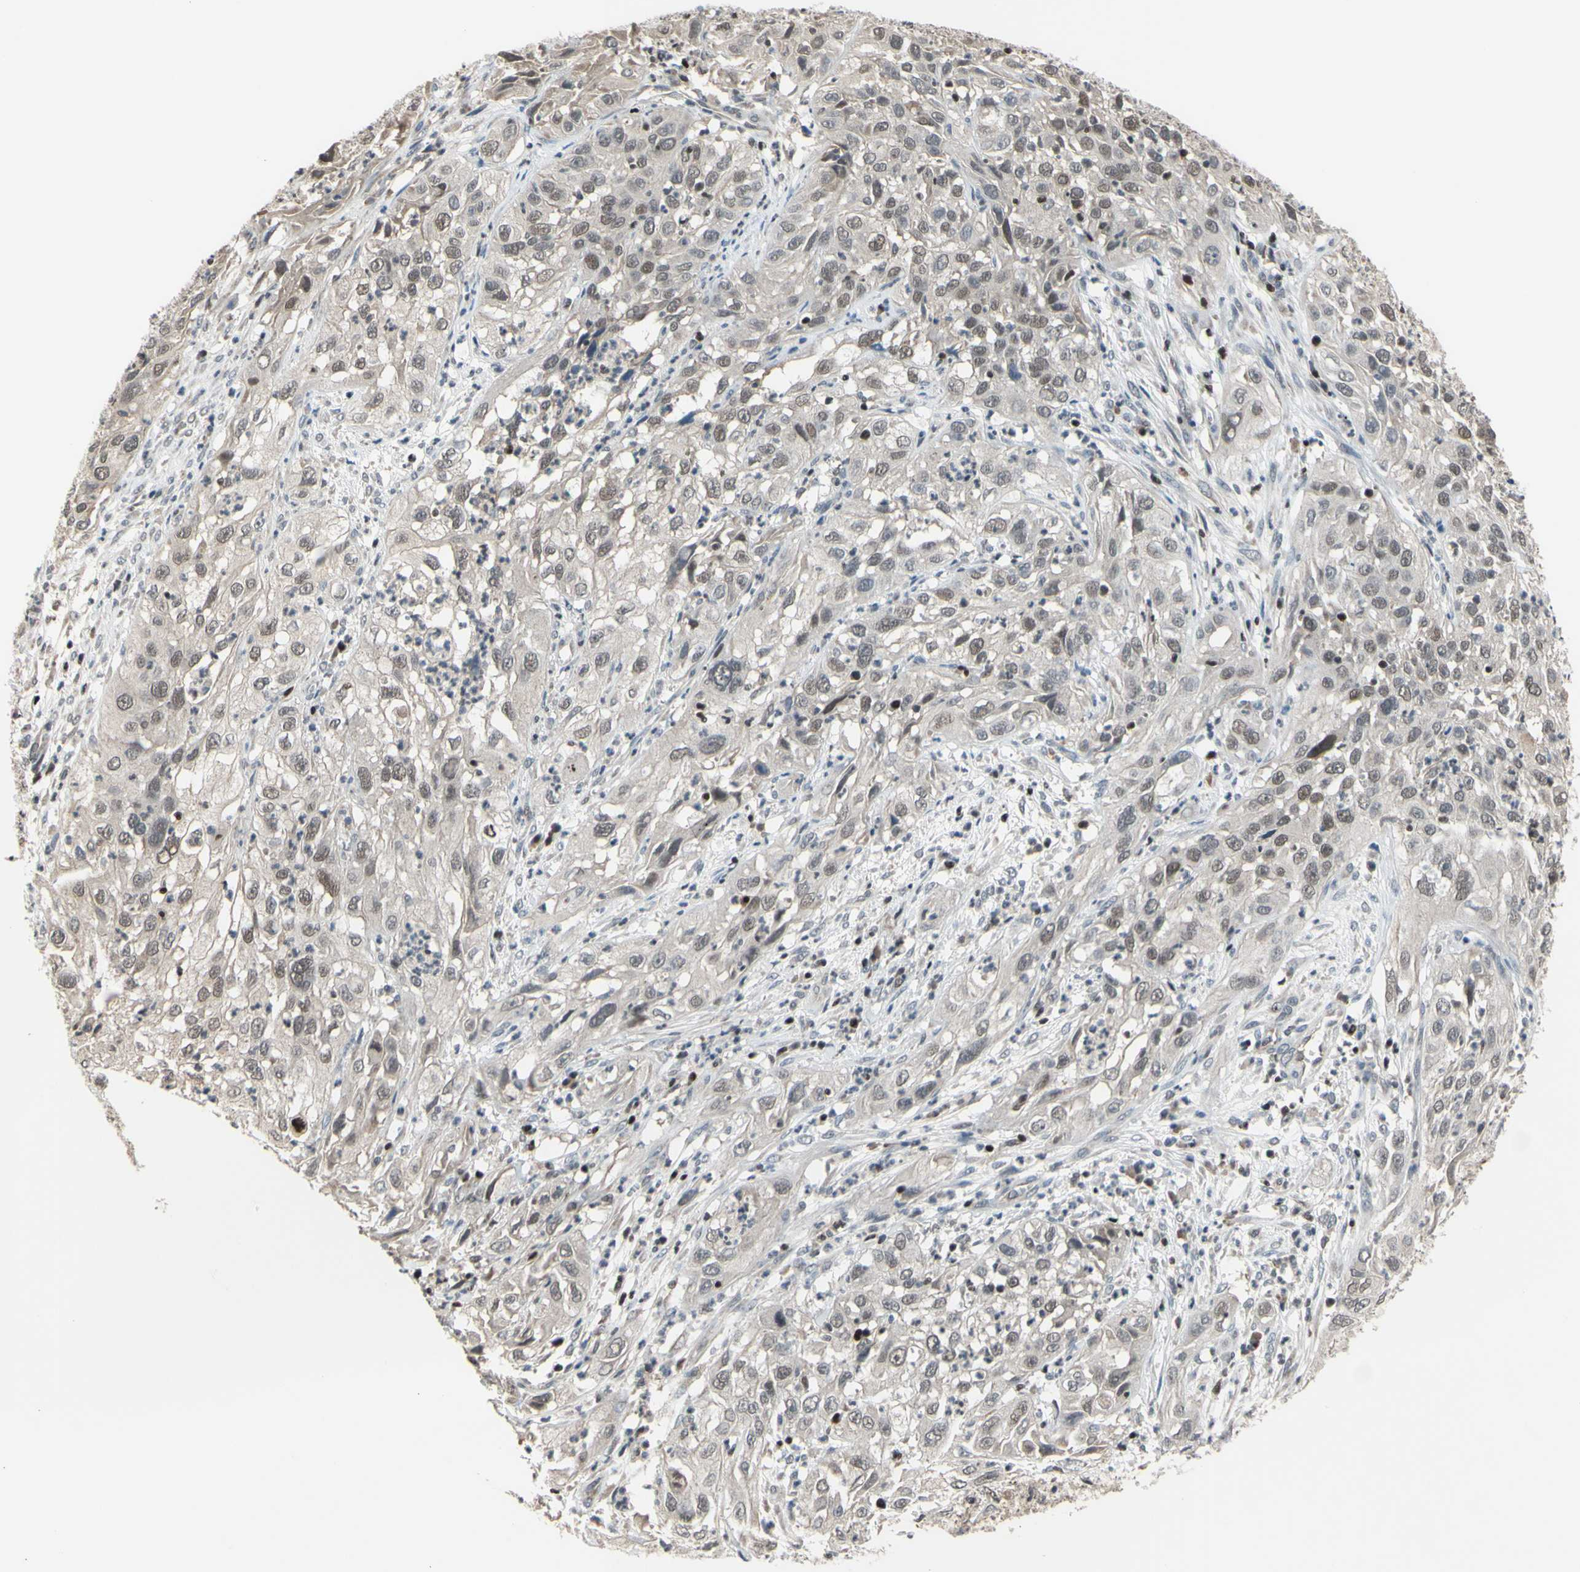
{"staining": {"intensity": "negative", "quantity": "none", "location": "none"}, "tissue": "cervical cancer", "cell_type": "Tumor cells", "image_type": "cancer", "snomed": [{"axis": "morphology", "description": "Squamous cell carcinoma, NOS"}, {"axis": "topography", "description": "Cervix"}], "caption": "Photomicrograph shows no significant protein expression in tumor cells of cervical cancer.", "gene": "SP4", "patient": {"sex": "female", "age": 32}}